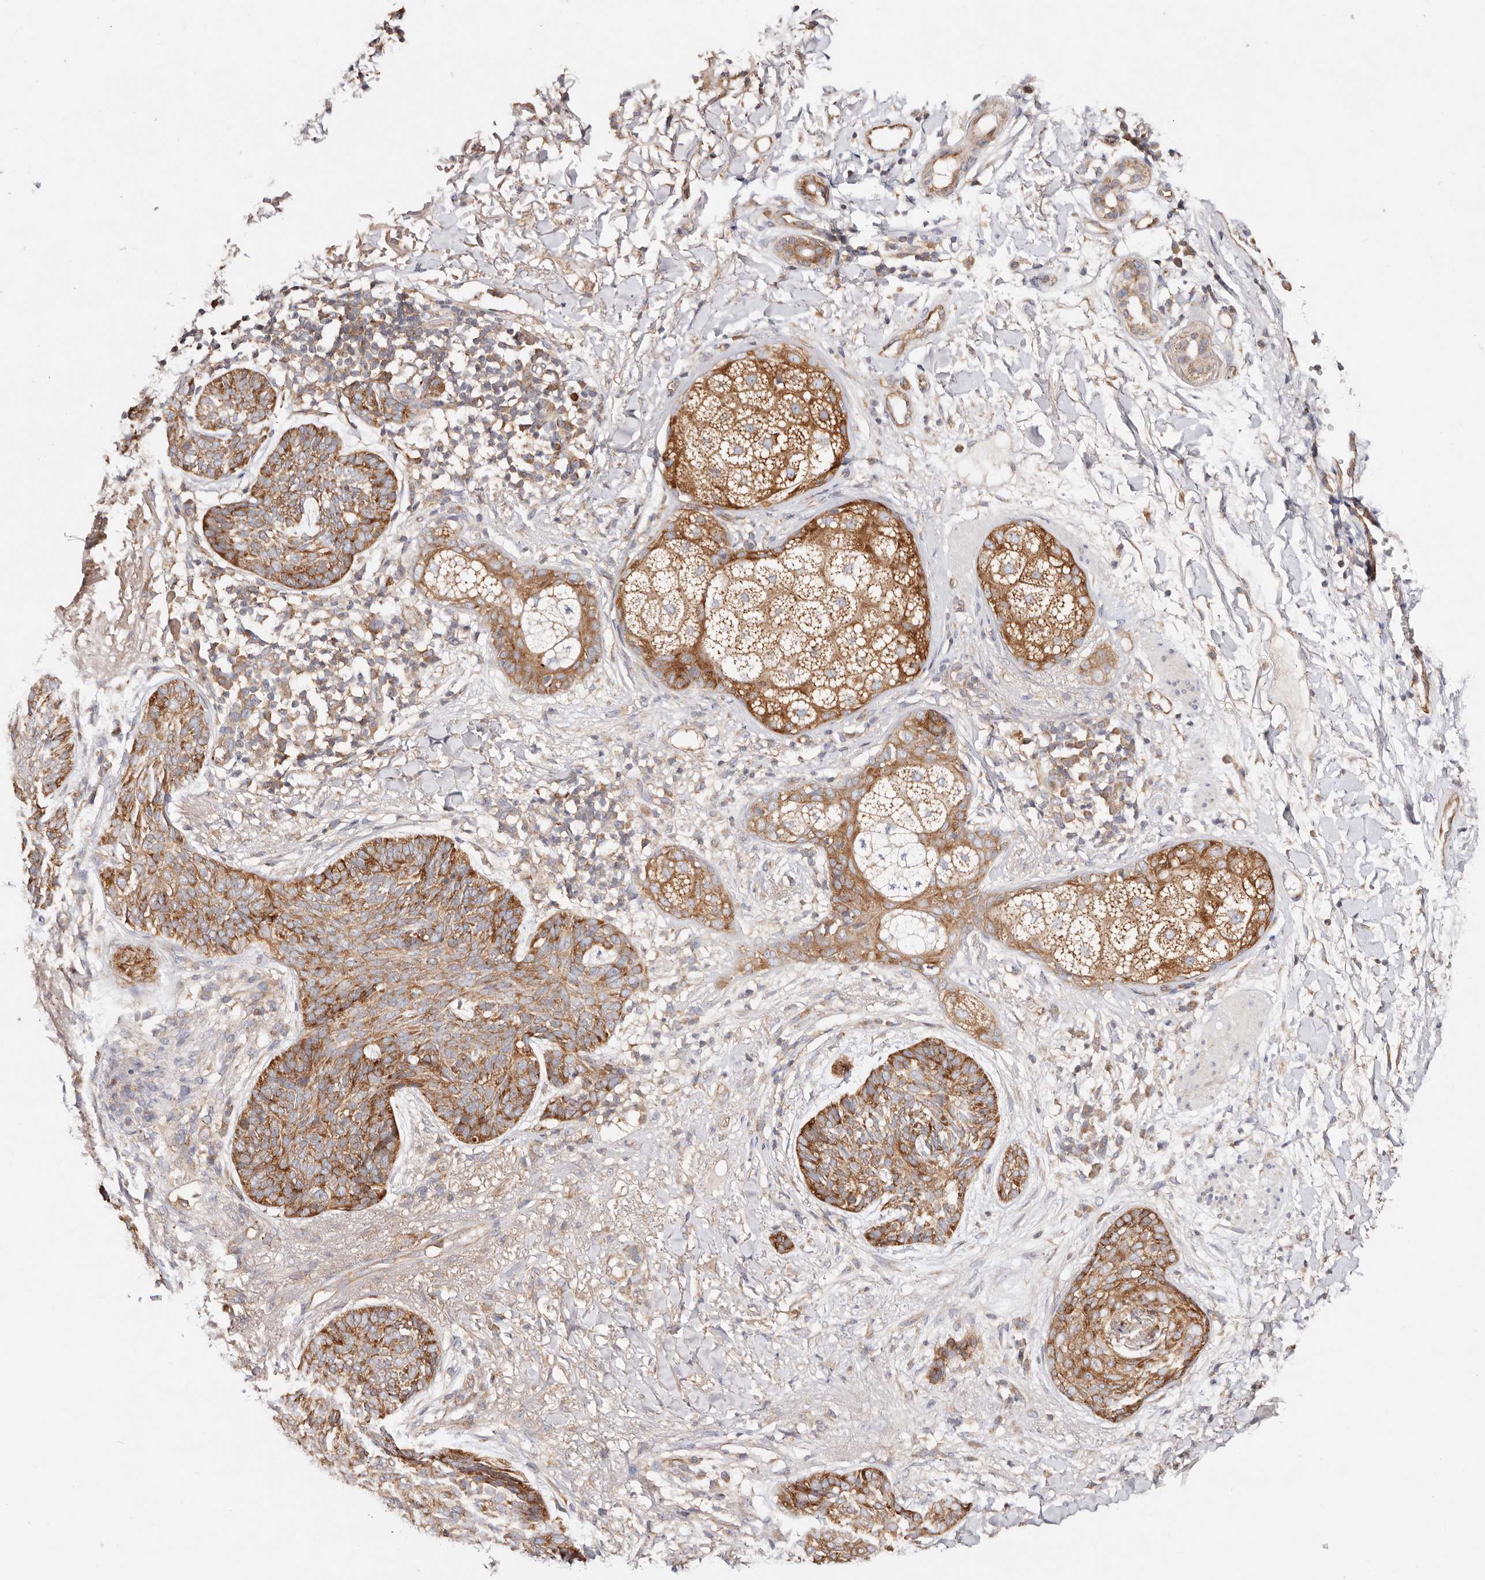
{"staining": {"intensity": "moderate", "quantity": ">75%", "location": "cytoplasmic/membranous"}, "tissue": "skin cancer", "cell_type": "Tumor cells", "image_type": "cancer", "snomed": [{"axis": "morphology", "description": "Basal cell carcinoma"}, {"axis": "topography", "description": "Skin"}], "caption": "High-power microscopy captured an immunohistochemistry image of basal cell carcinoma (skin), revealing moderate cytoplasmic/membranous expression in about >75% of tumor cells.", "gene": "GNA13", "patient": {"sex": "male", "age": 85}}